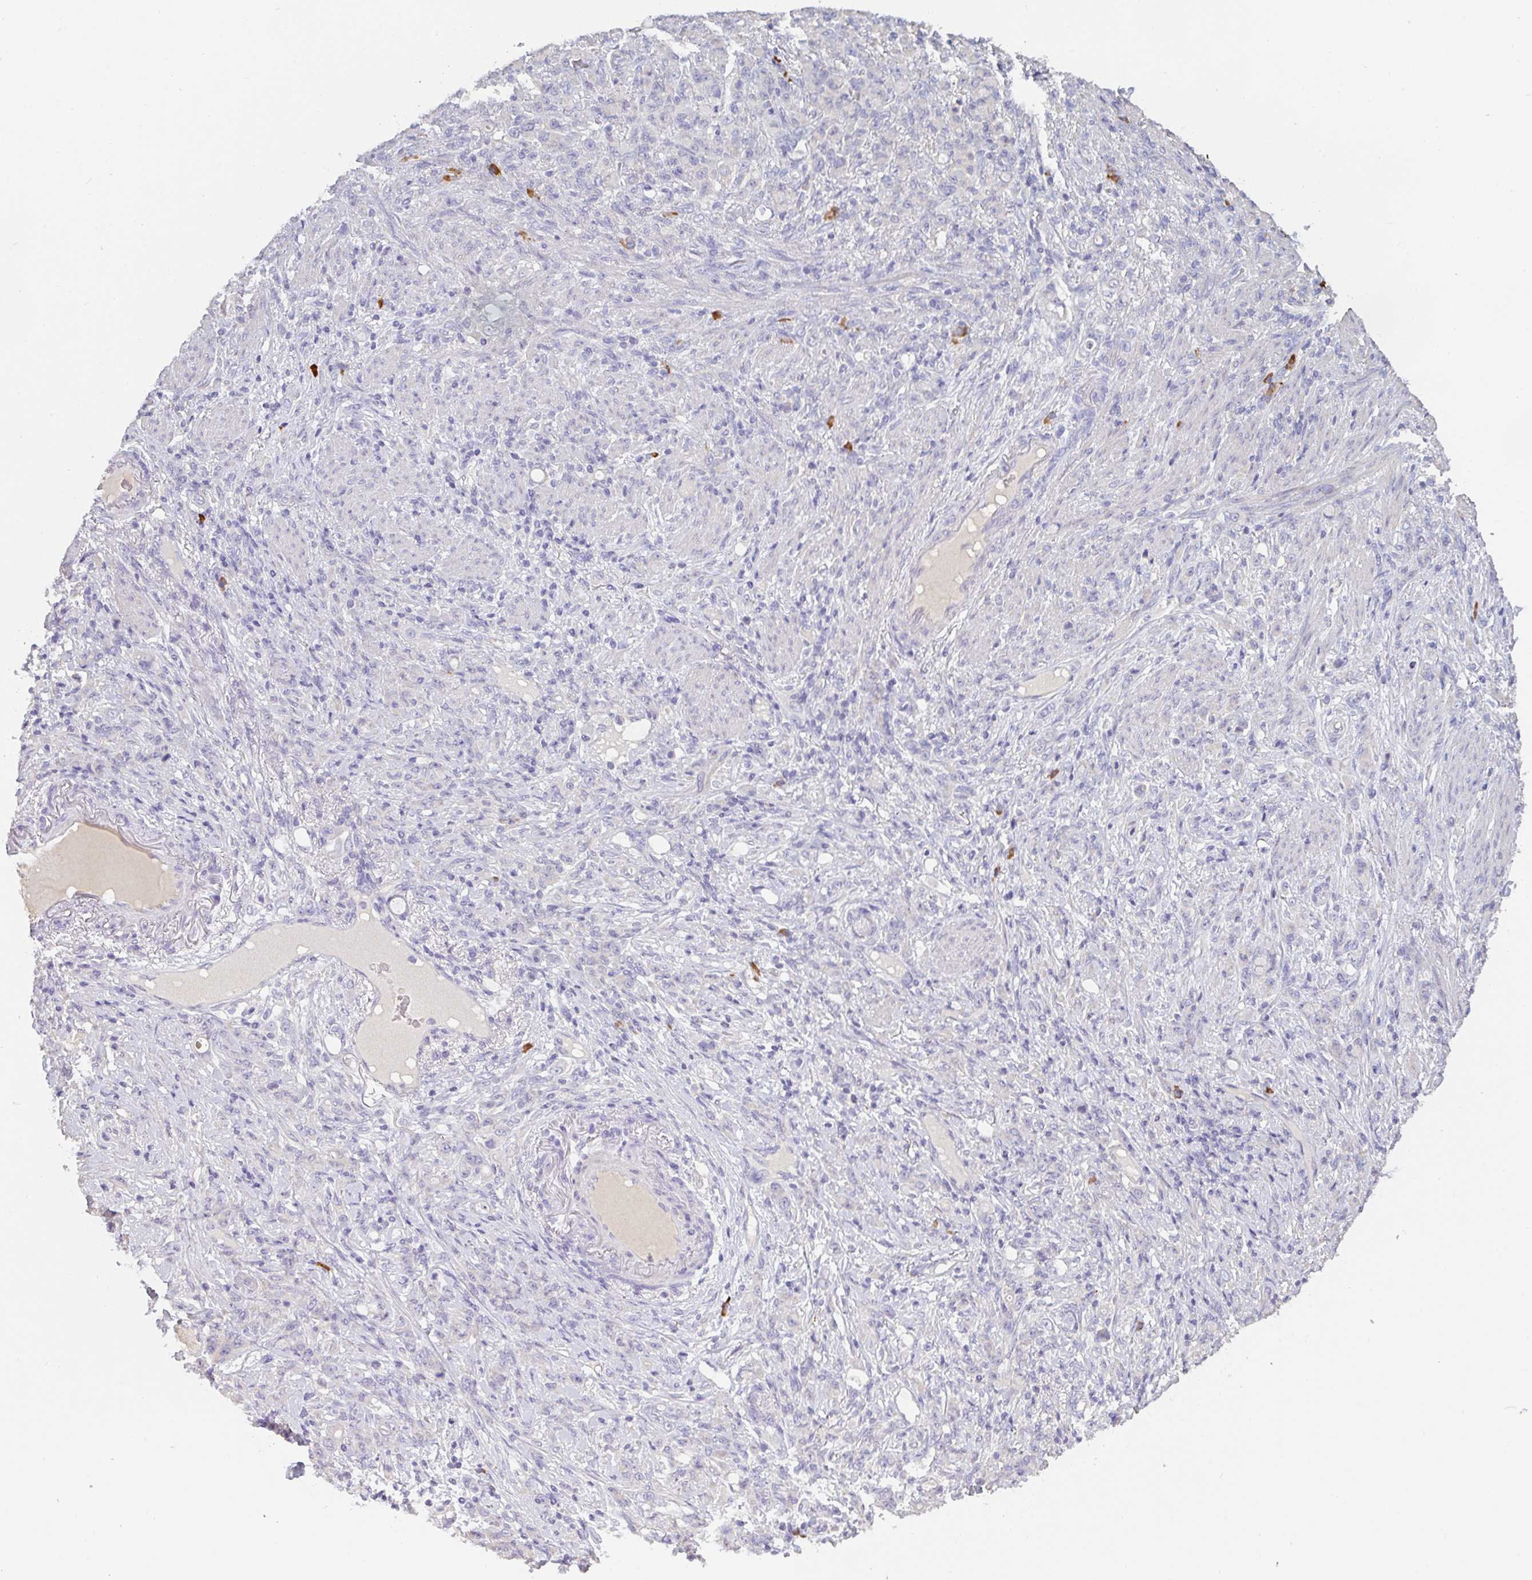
{"staining": {"intensity": "negative", "quantity": "none", "location": "none"}, "tissue": "stomach cancer", "cell_type": "Tumor cells", "image_type": "cancer", "snomed": [{"axis": "morphology", "description": "Normal tissue, NOS"}, {"axis": "morphology", "description": "Adenocarcinoma, NOS"}, {"axis": "topography", "description": "Stomach"}], "caption": "An immunohistochemistry micrograph of stomach cancer (adenocarcinoma) is shown. There is no staining in tumor cells of stomach cancer (adenocarcinoma).", "gene": "ZNF215", "patient": {"sex": "female", "age": 79}}